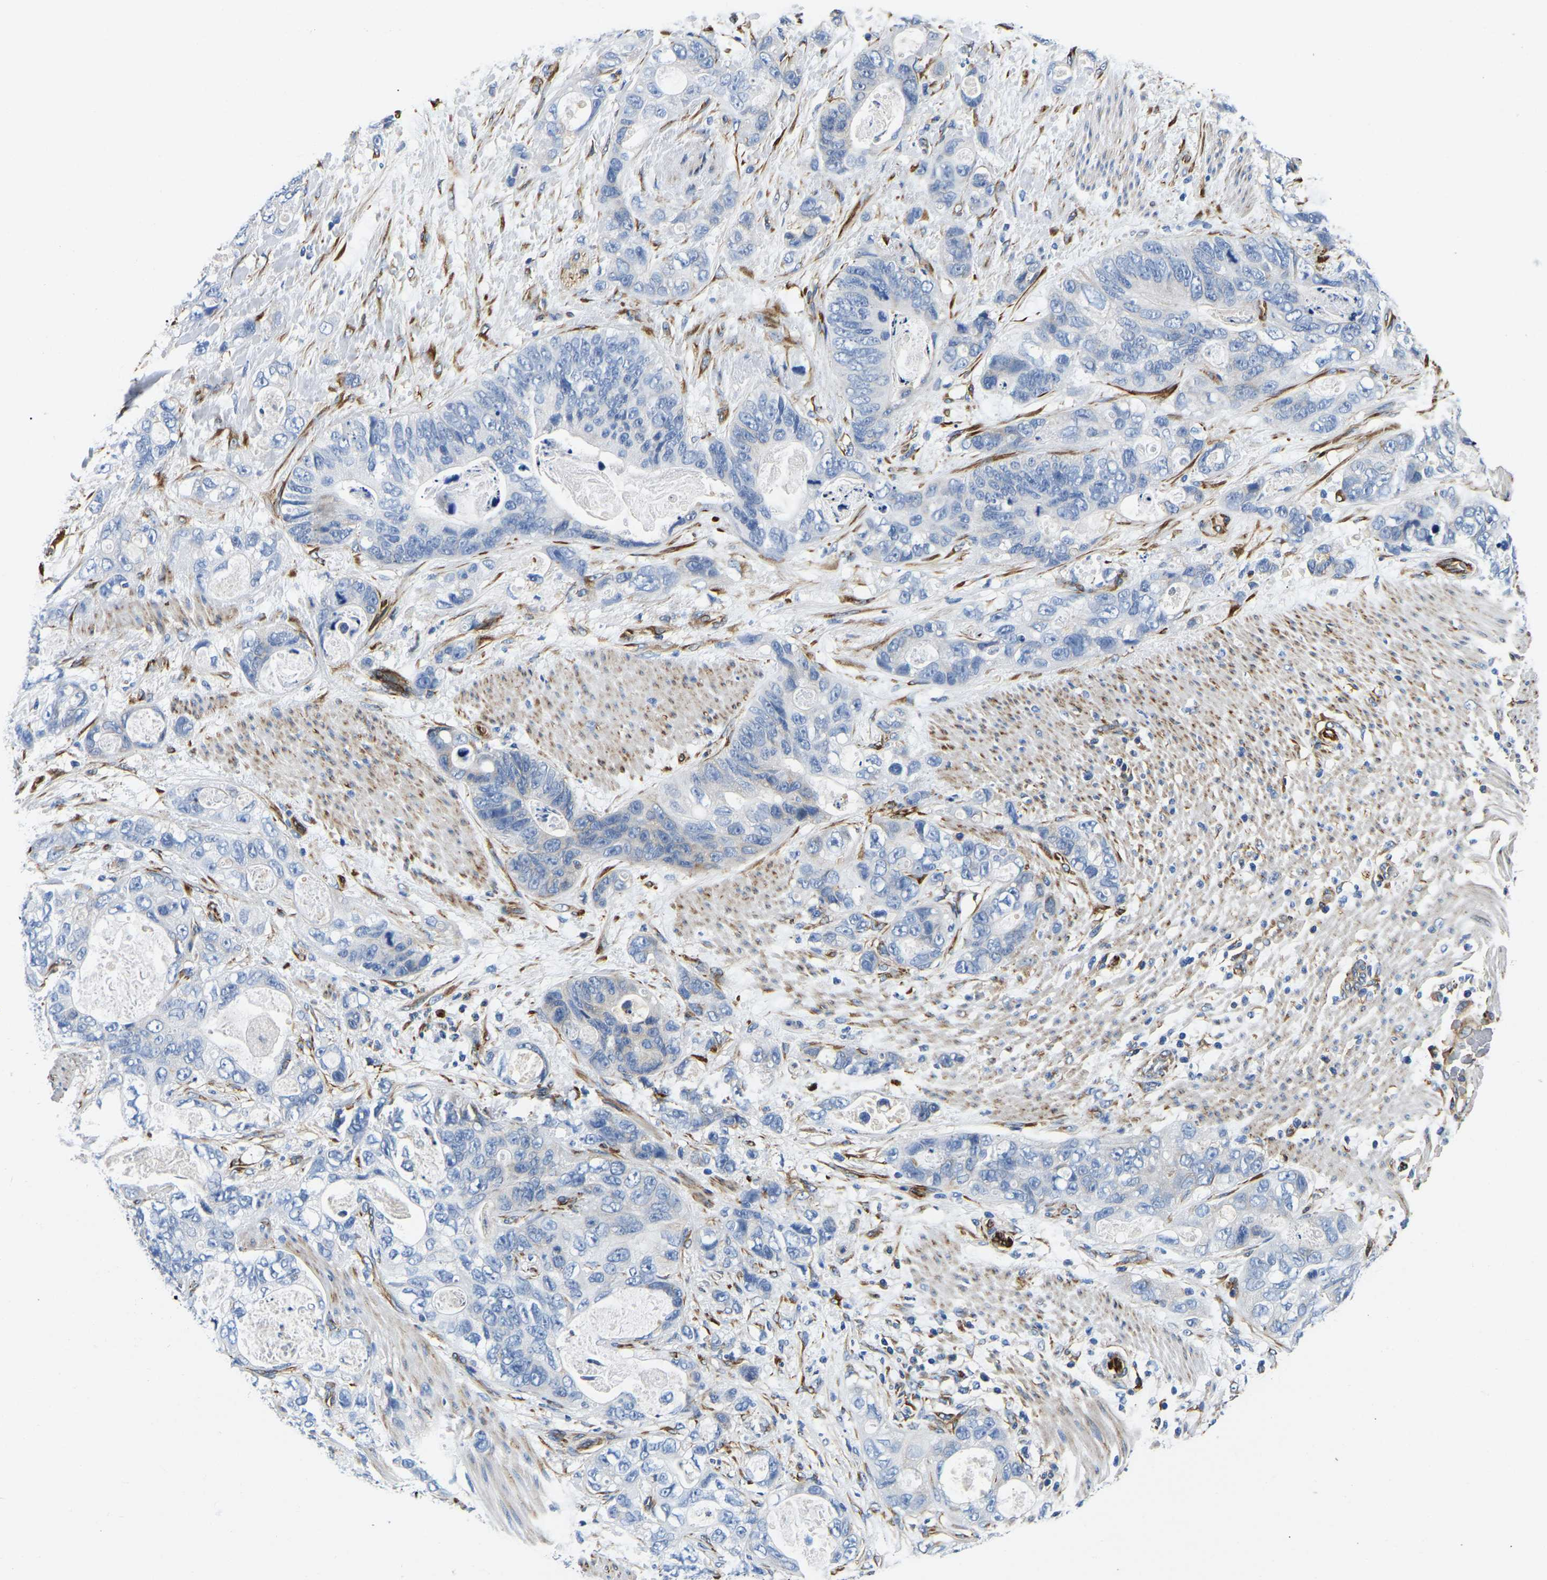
{"staining": {"intensity": "negative", "quantity": "none", "location": "none"}, "tissue": "stomach cancer", "cell_type": "Tumor cells", "image_type": "cancer", "snomed": [{"axis": "morphology", "description": "Normal tissue, NOS"}, {"axis": "morphology", "description": "Adenocarcinoma, NOS"}, {"axis": "topography", "description": "Stomach"}], "caption": "There is no significant staining in tumor cells of adenocarcinoma (stomach).", "gene": "DUSP8", "patient": {"sex": "female", "age": 89}}